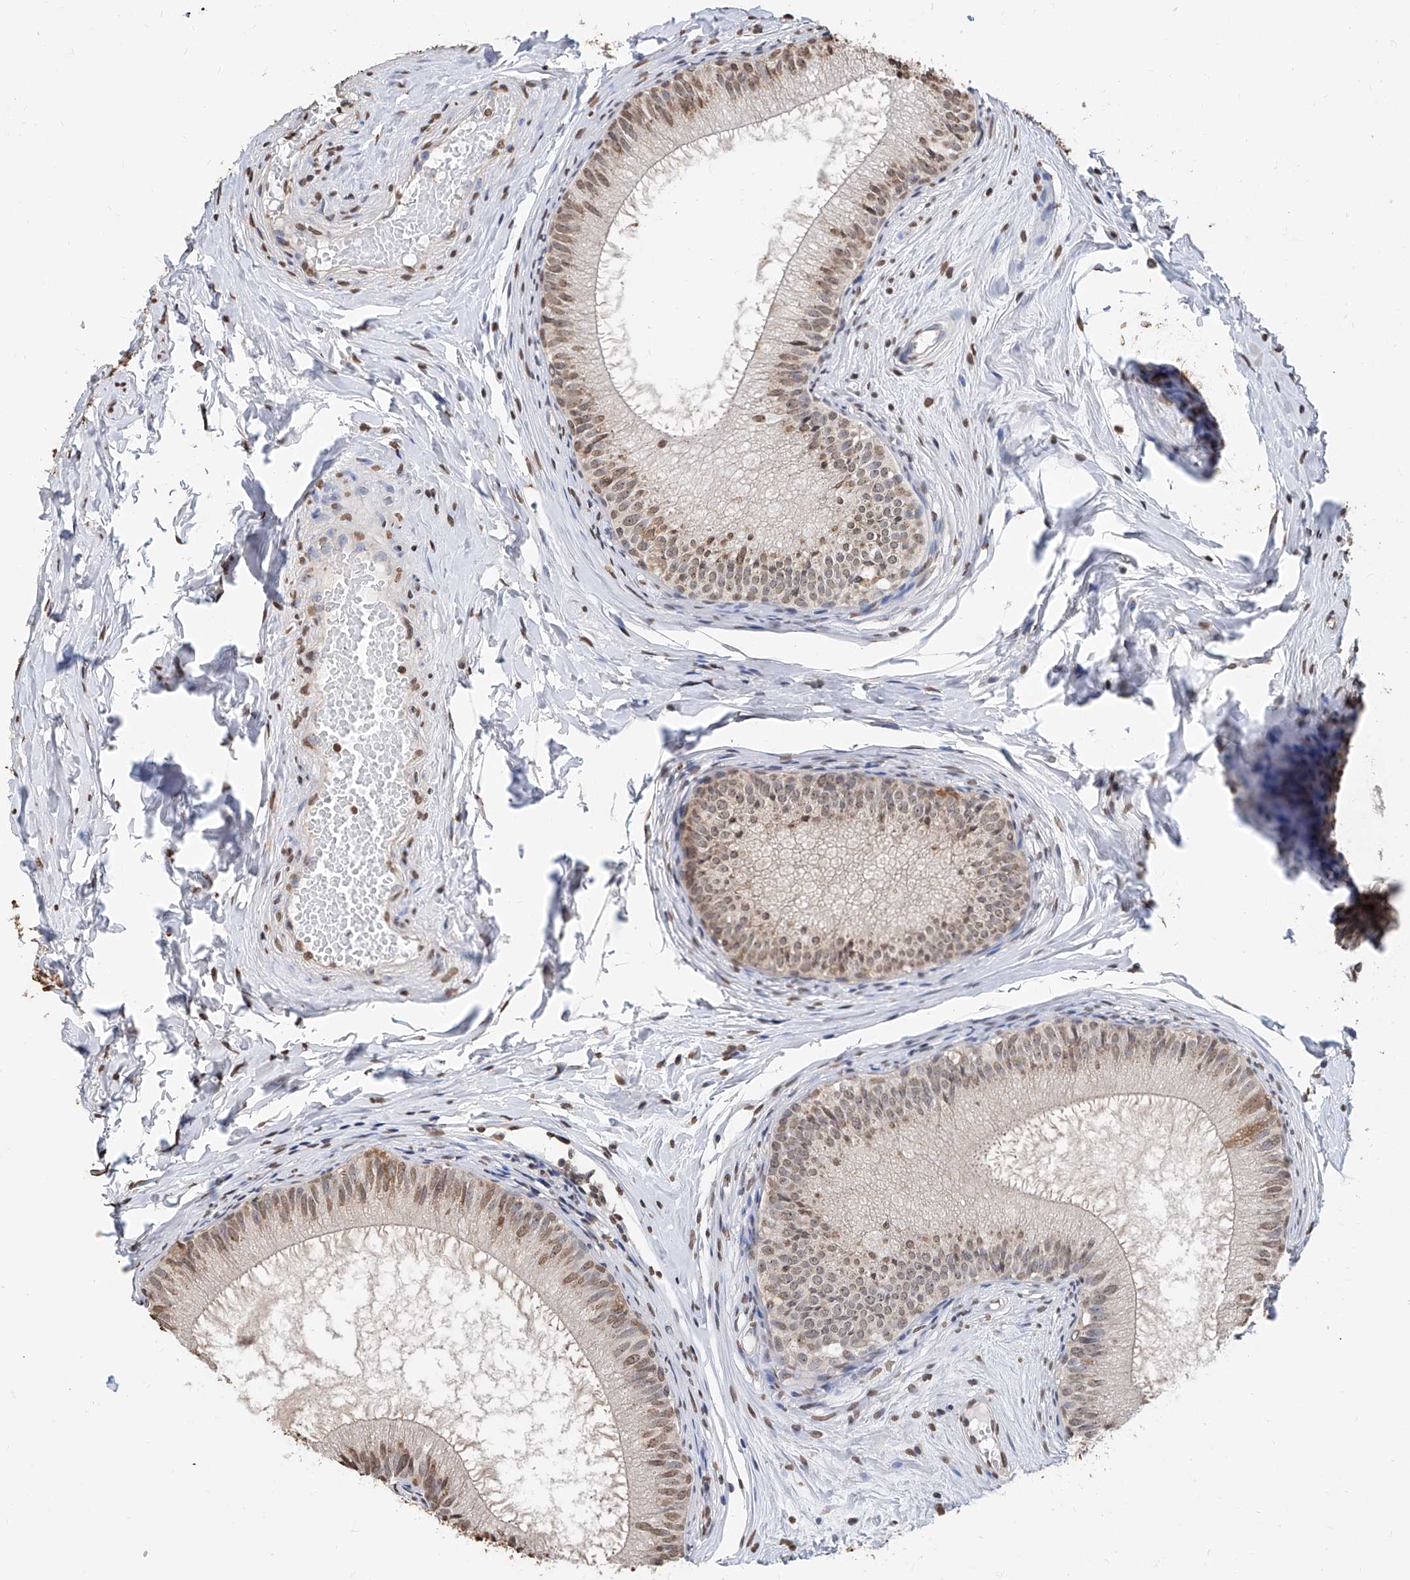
{"staining": {"intensity": "strong", "quantity": "25%-75%", "location": "cytoplasmic/membranous,nuclear"}, "tissue": "epididymis", "cell_type": "Glandular cells", "image_type": "normal", "snomed": [{"axis": "morphology", "description": "Normal tissue, NOS"}, {"axis": "topography", "description": "Epididymis"}], "caption": "Epididymis stained with immunohistochemistry (IHC) demonstrates strong cytoplasmic/membranous,nuclear staining in about 25%-75% of glandular cells. (DAB IHC with brightfield microscopy, high magnification).", "gene": "RP9", "patient": {"sex": "male", "age": 34}}